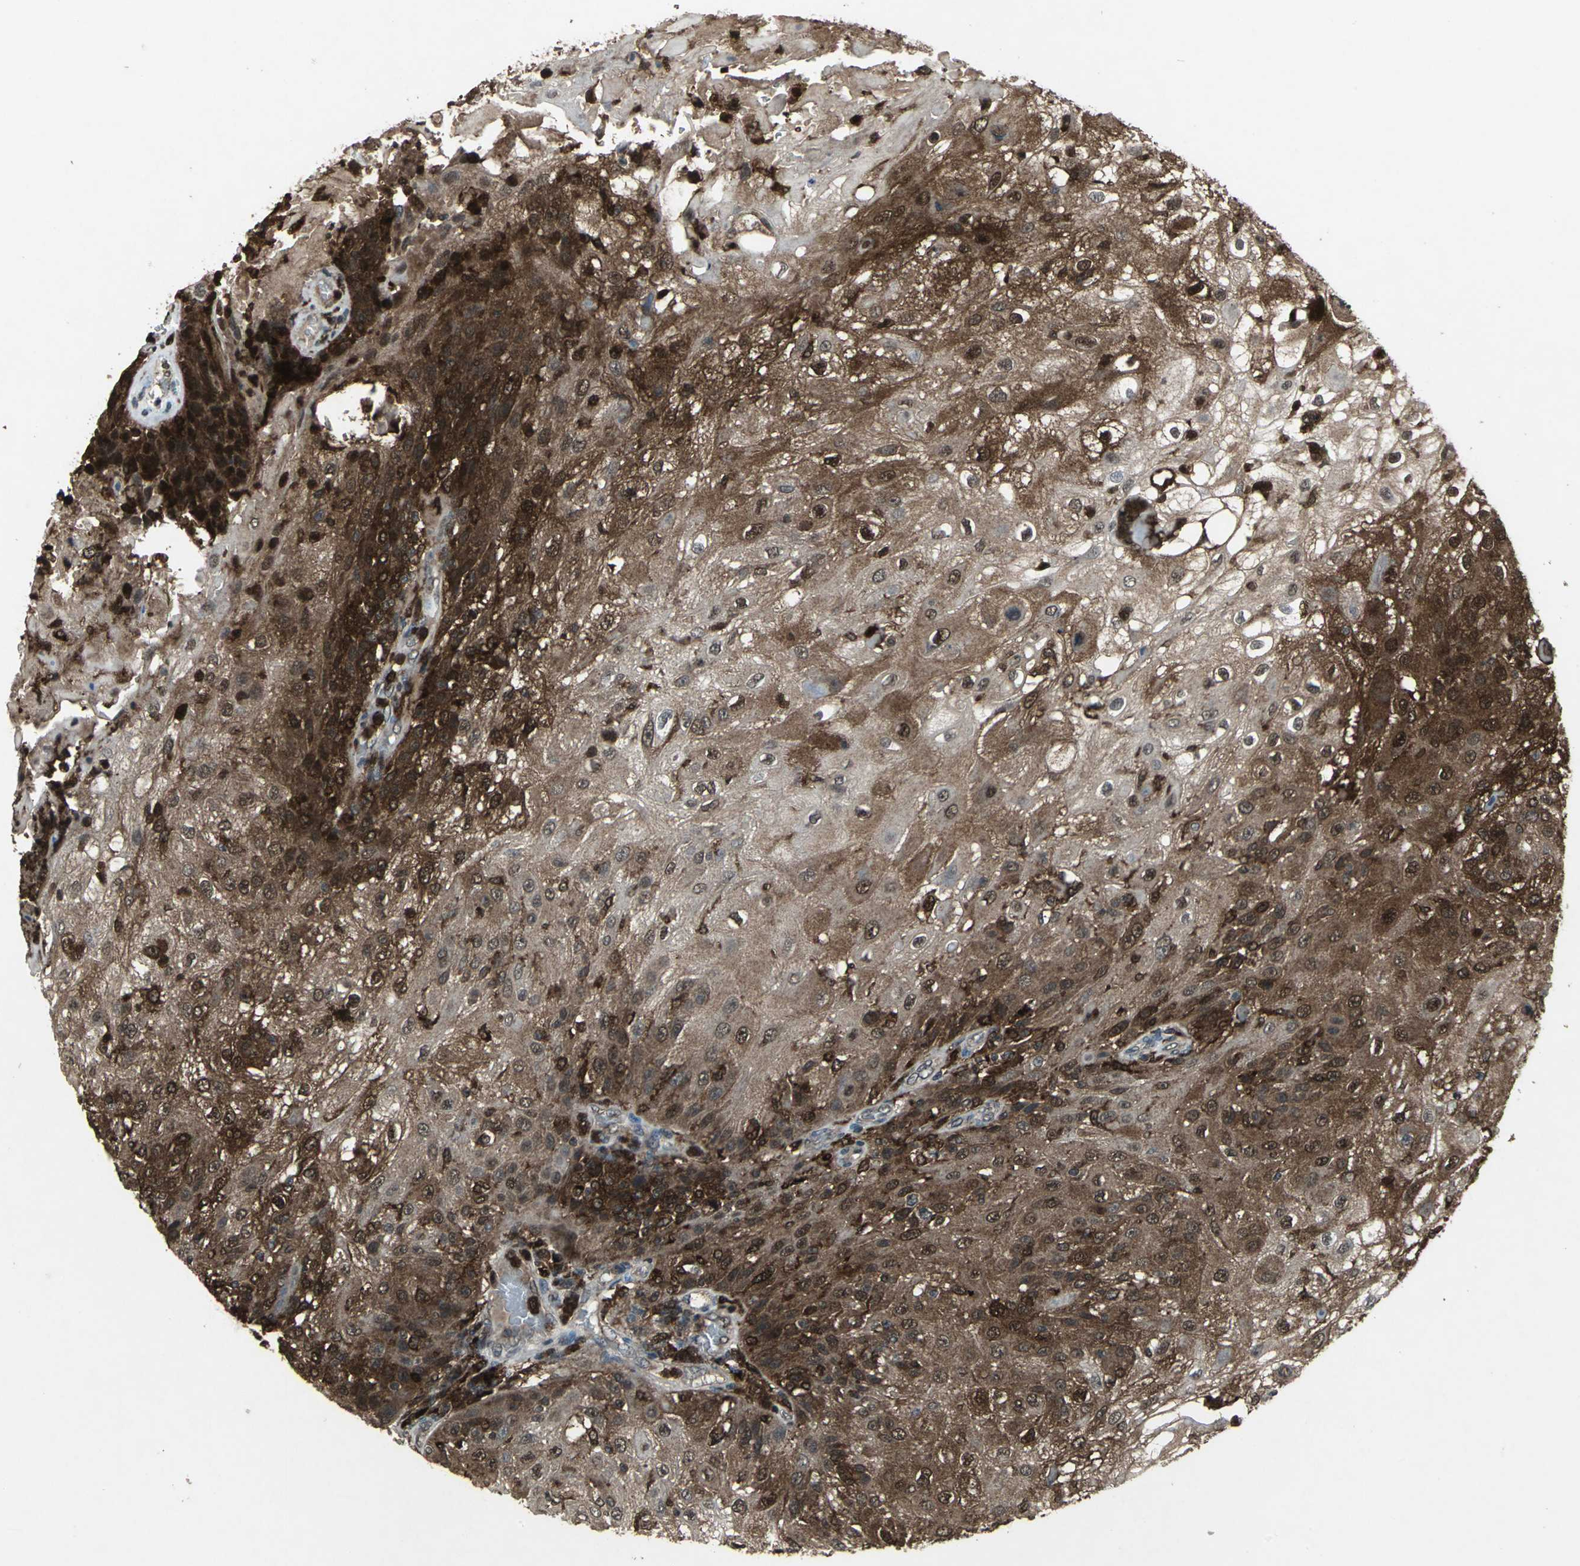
{"staining": {"intensity": "strong", "quantity": ">75%", "location": "cytoplasmic/membranous,nuclear"}, "tissue": "skin cancer", "cell_type": "Tumor cells", "image_type": "cancer", "snomed": [{"axis": "morphology", "description": "Normal tissue, NOS"}, {"axis": "morphology", "description": "Squamous cell carcinoma, NOS"}, {"axis": "topography", "description": "Skin"}], "caption": "Immunohistochemistry (IHC) histopathology image of human skin cancer (squamous cell carcinoma) stained for a protein (brown), which shows high levels of strong cytoplasmic/membranous and nuclear positivity in about >75% of tumor cells.", "gene": "PYCARD", "patient": {"sex": "female", "age": 83}}